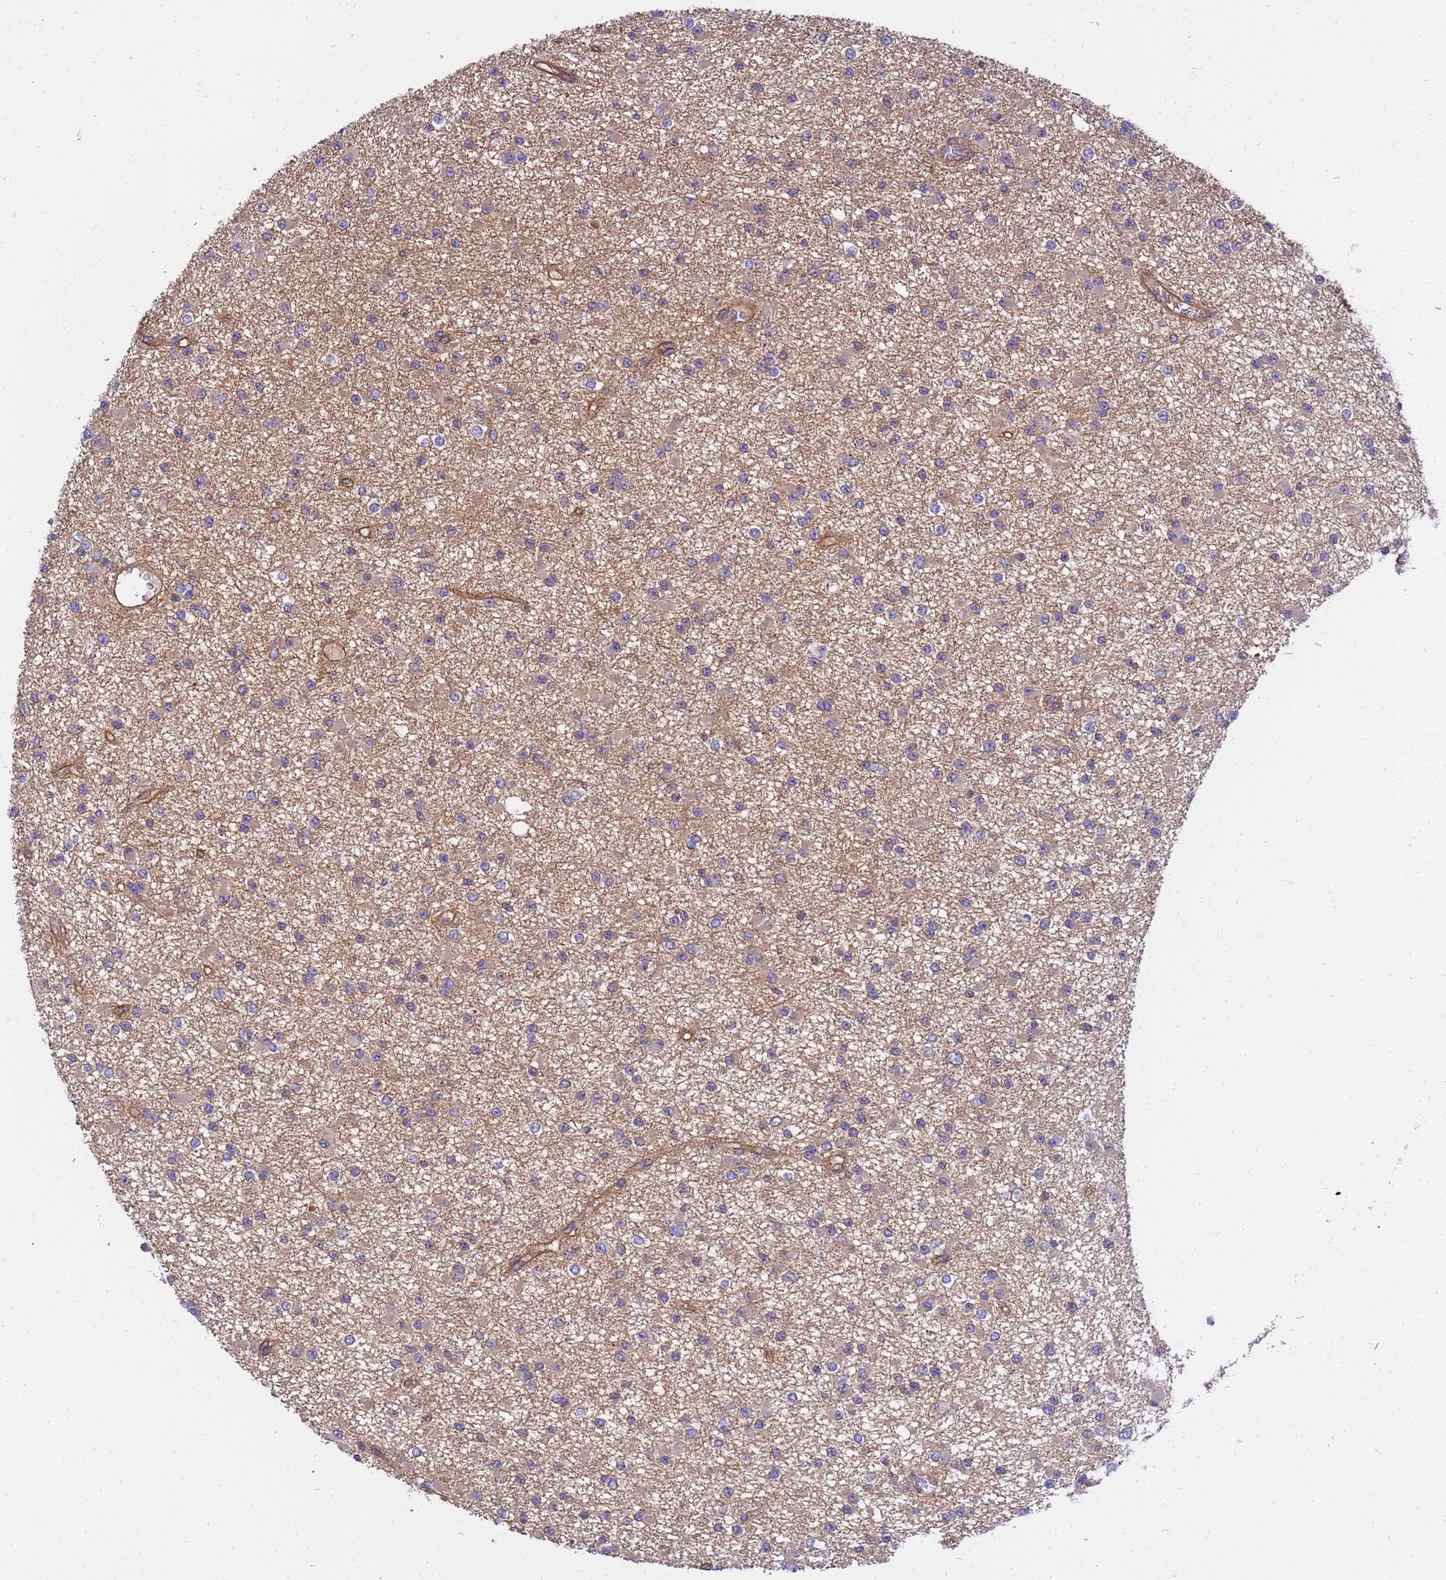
{"staining": {"intensity": "weak", "quantity": "25%-75%", "location": "cytoplasmic/membranous"}, "tissue": "glioma", "cell_type": "Tumor cells", "image_type": "cancer", "snomed": [{"axis": "morphology", "description": "Glioma, malignant, Low grade"}, {"axis": "topography", "description": "Brain"}], "caption": "DAB (3,3'-diaminobenzidine) immunohistochemical staining of human glioma reveals weak cytoplasmic/membranous protein expression in approximately 25%-75% of tumor cells. Nuclei are stained in blue.", "gene": "SMCO3", "patient": {"sex": "female", "age": 22}}